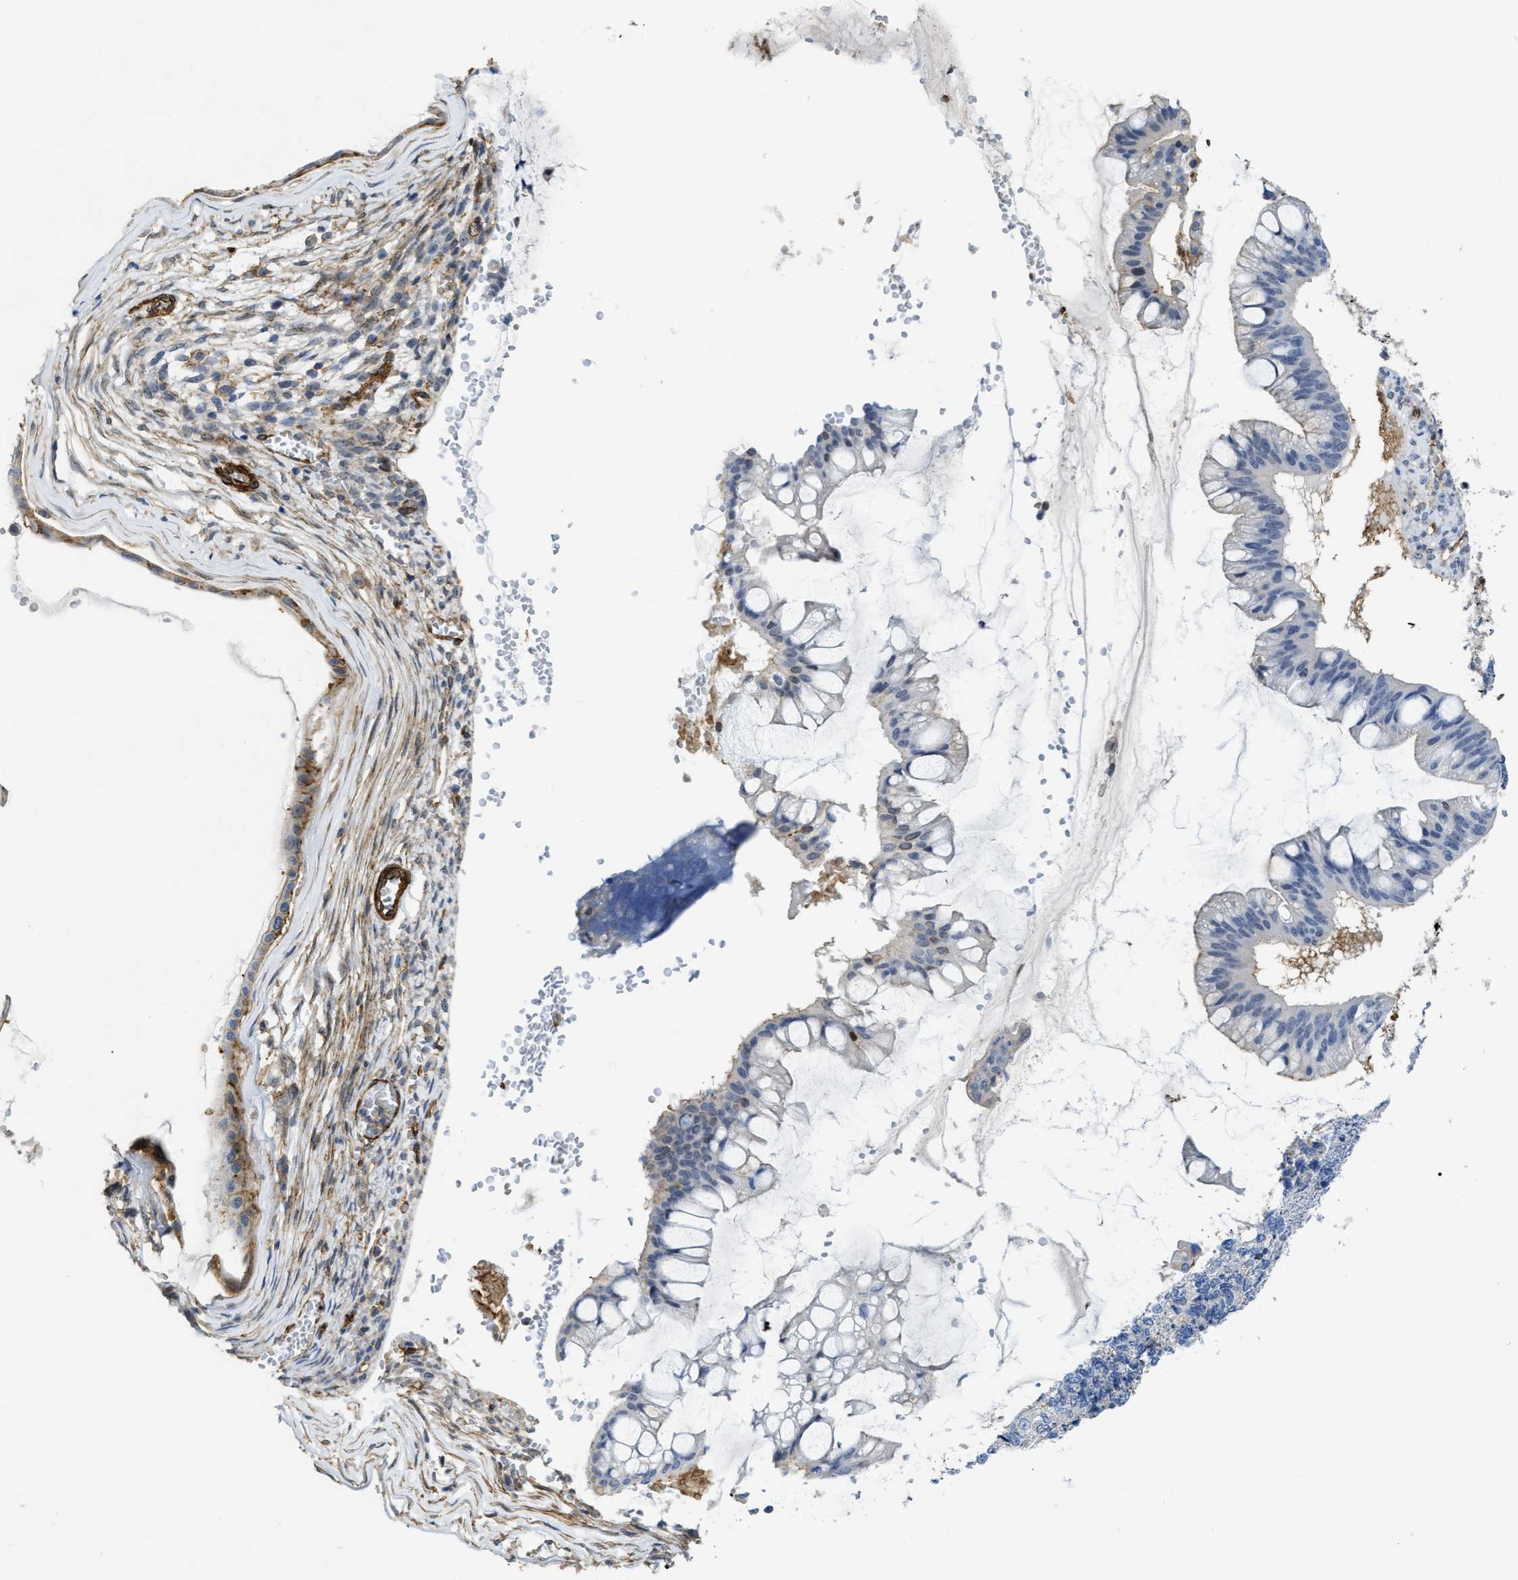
{"staining": {"intensity": "weak", "quantity": "<25%", "location": "cytoplasmic/membranous"}, "tissue": "ovarian cancer", "cell_type": "Tumor cells", "image_type": "cancer", "snomed": [{"axis": "morphology", "description": "Cystadenocarcinoma, mucinous, NOS"}, {"axis": "topography", "description": "Ovary"}], "caption": "Tumor cells are negative for brown protein staining in mucinous cystadenocarcinoma (ovarian). The staining was performed using DAB to visualize the protein expression in brown, while the nuclei were stained in blue with hematoxylin (Magnification: 20x).", "gene": "NAB1", "patient": {"sex": "female", "age": 73}}